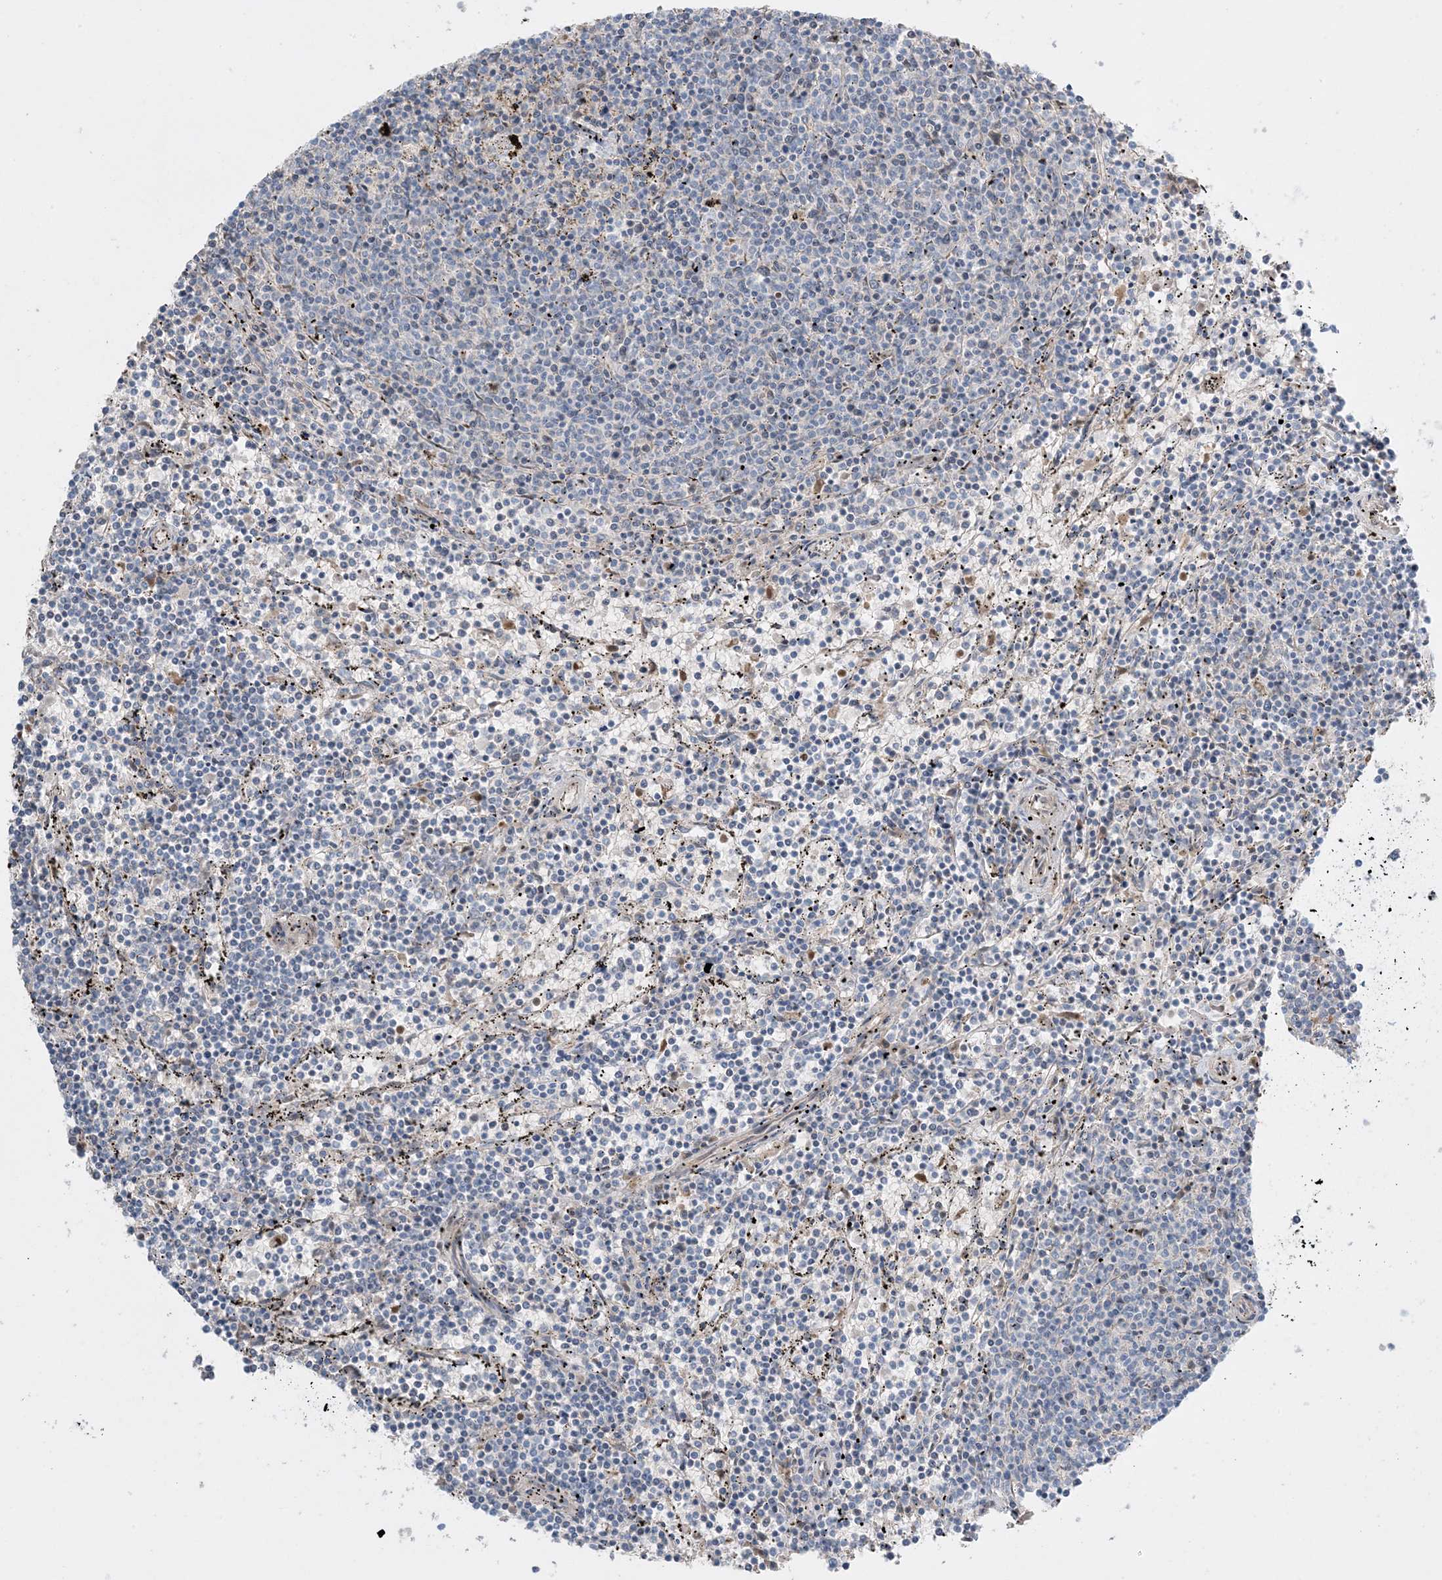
{"staining": {"intensity": "negative", "quantity": "none", "location": "none"}, "tissue": "lymphoma", "cell_type": "Tumor cells", "image_type": "cancer", "snomed": [{"axis": "morphology", "description": "Malignant lymphoma, non-Hodgkin's type, Low grade"}, {"axis": "topography", "description": "Spleen"}], "caption": "IHC photomicrograph of malignant lymphoma, non-Hodgkin's type (low-grade) stained for a protein (brown), which exhibits no staining in tumor cells.", "gene": "MMGT1", "patient": {"sex": "female", "age": 50}}